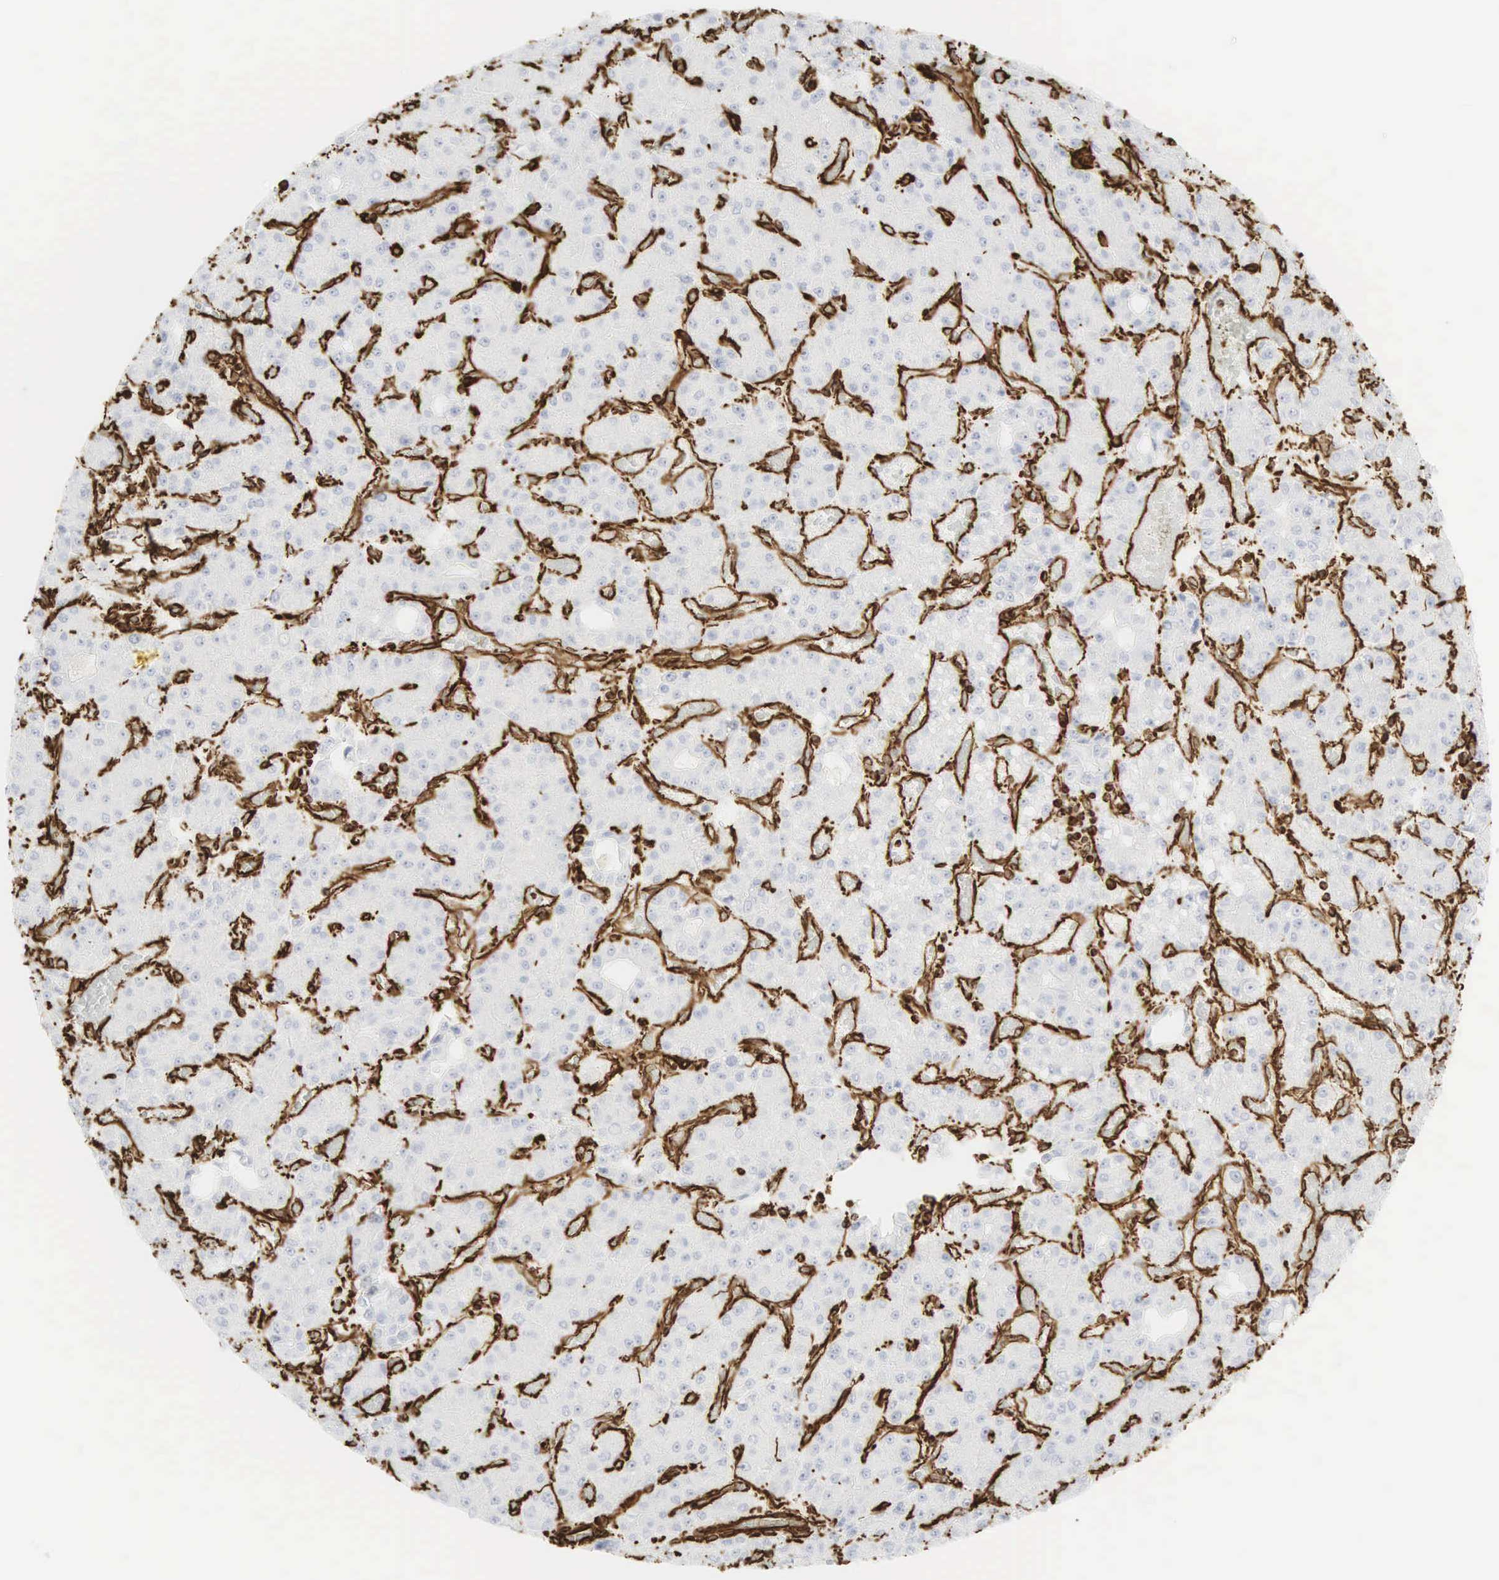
{"staining": {"intensity": "strong", "quantity": "<25%", "location": "cytoplasmic/membranous"}, "tissue": "liver cancer", "cell_type": "Tumor cells", "image_type": "cancer", "snomed": [{"axis": "morphology", "description": "Carcinoma, Hepatocellular, NOS"}, {"axis": "topography", "description": "Liver"}], "caption": "IHC (DAB) staining of human liver hepatocellular carcinoma displays strong cytoplasmic/membranous protein expression in about <25% of tumor cells.", "gene": "VIM", "patient": {"sex": "male", "age": 69}}